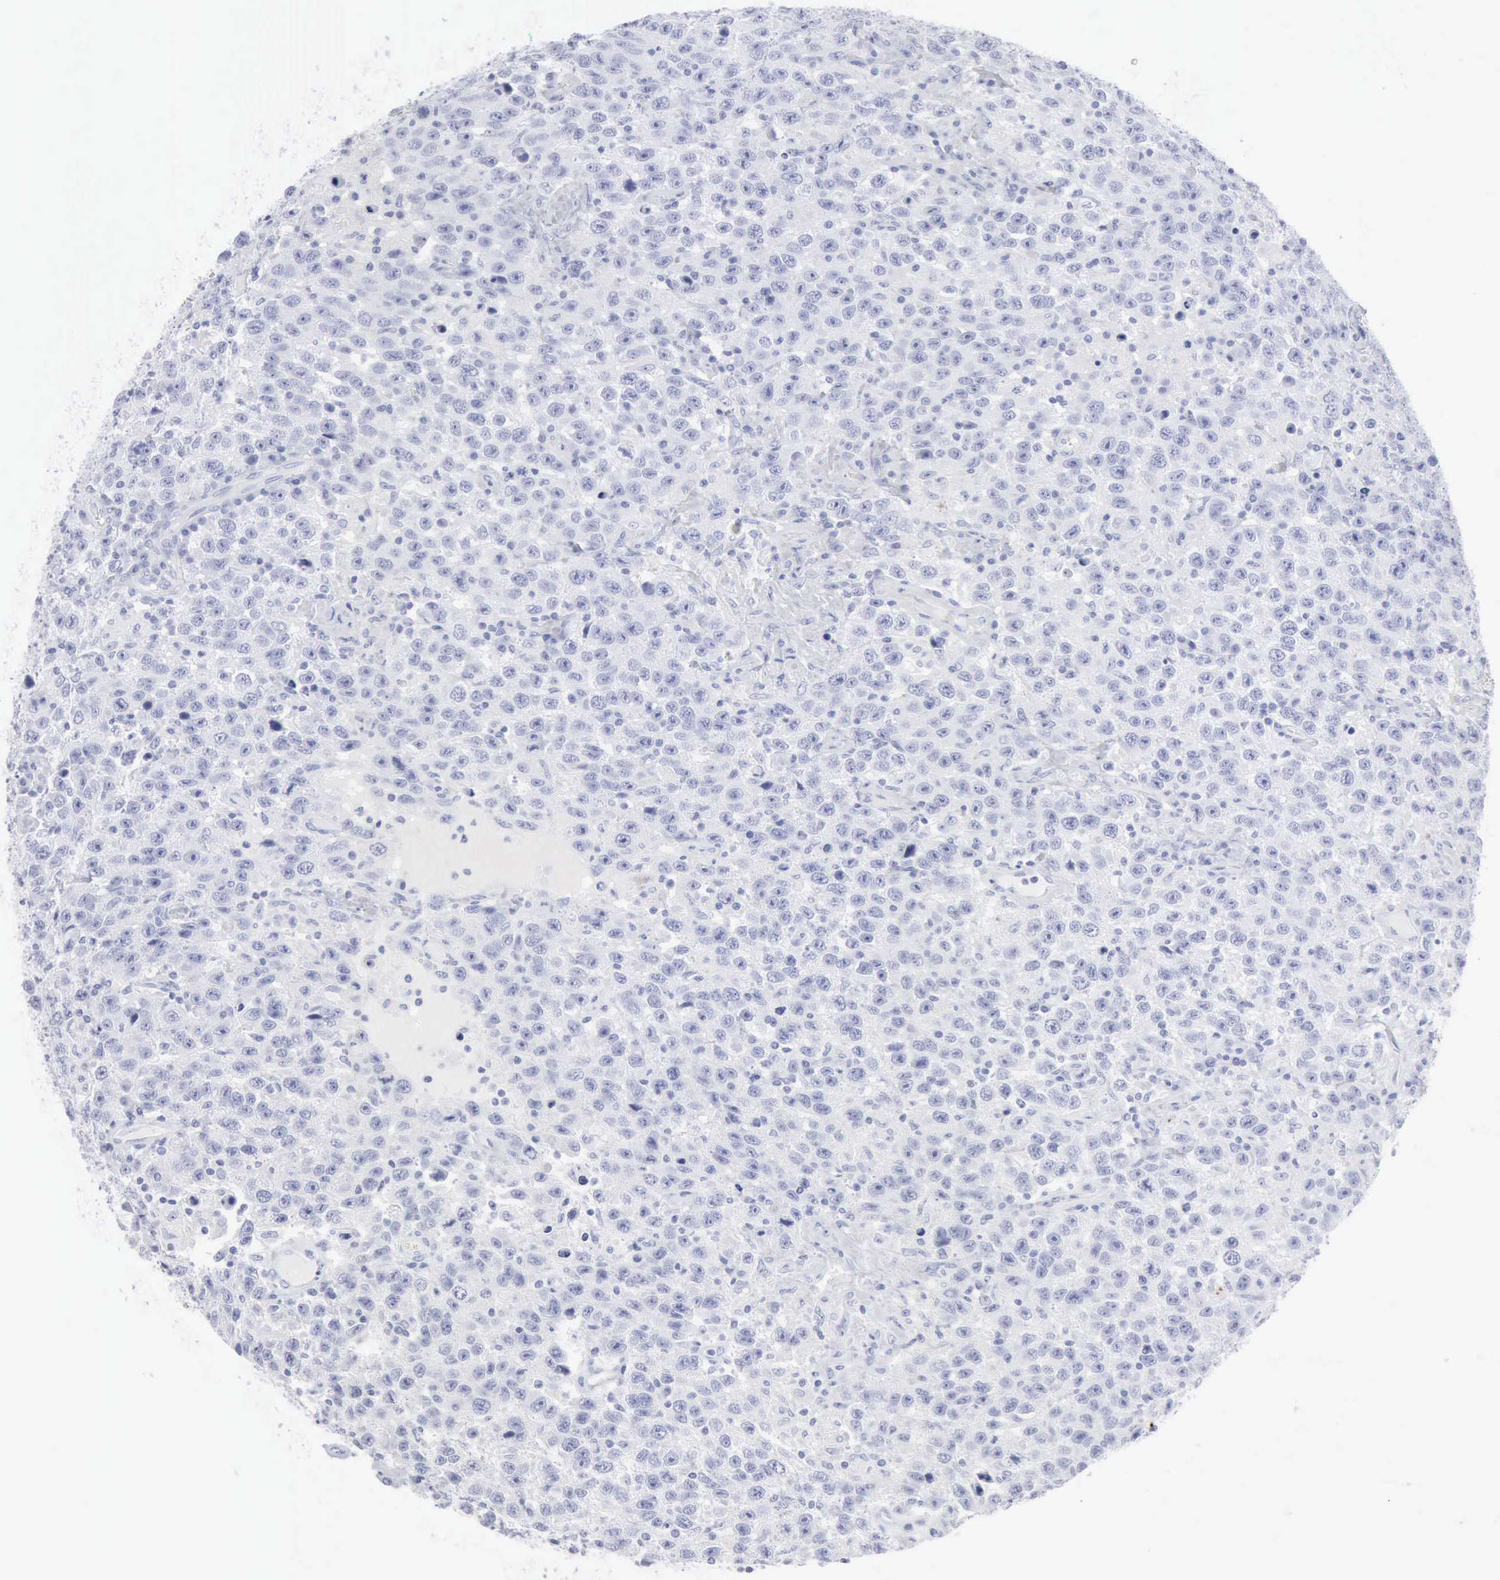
{"staining": {"intensity": "negative", "quantity": "none", "location": "none"}, "tissue": "testis cancer", "cell_type": "Tumor cells", "image_type": "cancer", "snomed": [{"axis": "morphology", "description": "Seminoma, NOS"}, {"axis": "topography", "description": "Testis"}], "caption": "A high-resolution image shows immunohistochemistry (IHC) staining of seminoma (testis), which demonstrates no significant staining in tumor cells.", "gene": "CMA1", "patient": {"sex": "male", "age": 41}}